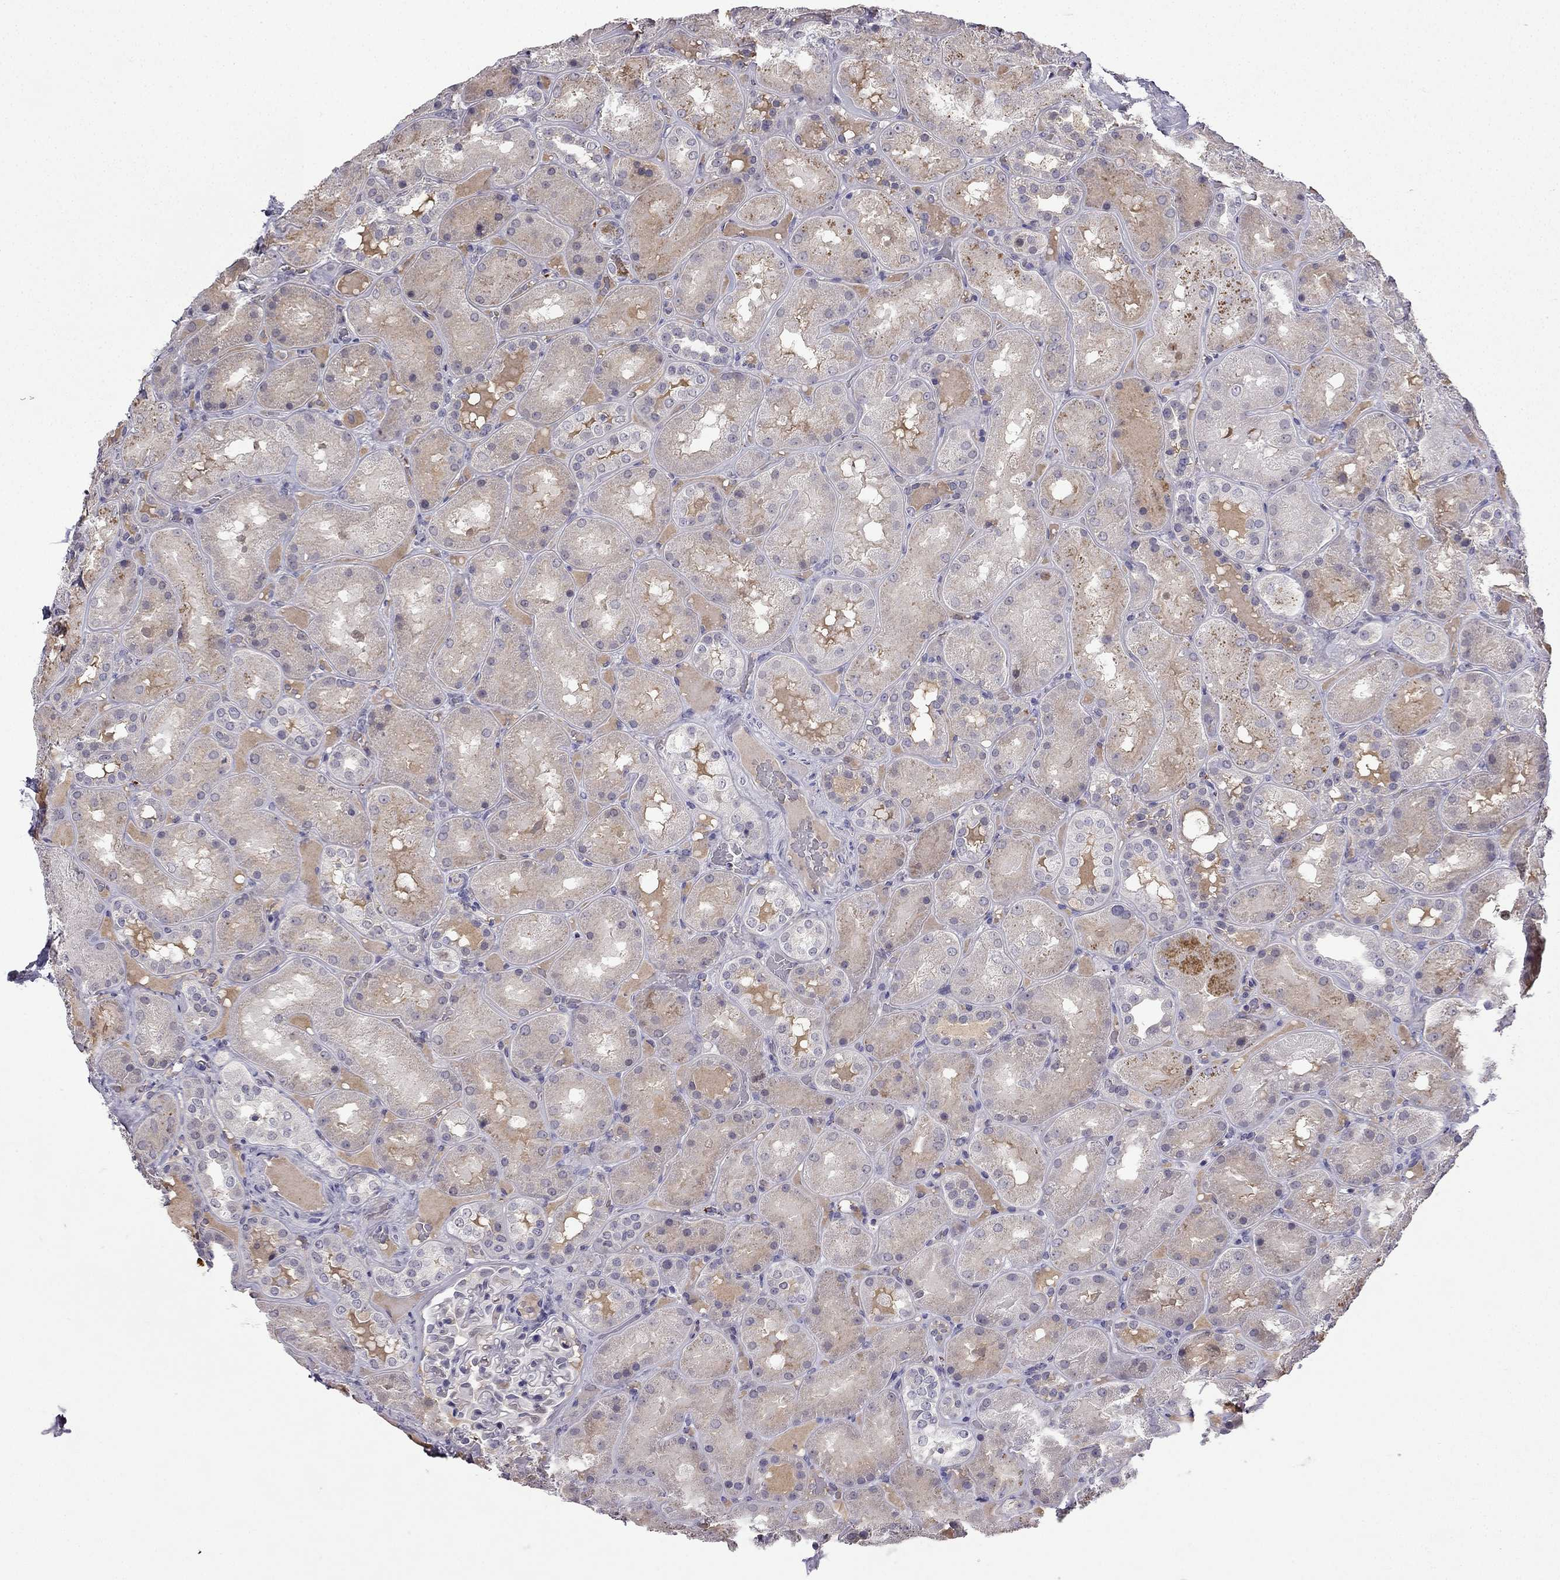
{"staining": {"intensity": "negative", "quantity": "none", "location": "none"}, "tissue": "kidney", "cell_type": "Cells in glomeruli", "image_type": "normal", "snomed": [{"axis": "morphology", "description": "Normal tissue, NOS"}, {"axis": "topography", "description": "Kidney"}], "caption": "This image is of unremarkable kidney stained with immunohistochemistry (IHC) to label a protein in brown with the nuclei are counter-stained blue. There is no expression in cells in glomeruli. (Immunohistochemistry, brightfield microscopy, high magnification).", "gene": "UHRF1", "patient": {"sex": "male", "age": 73}}